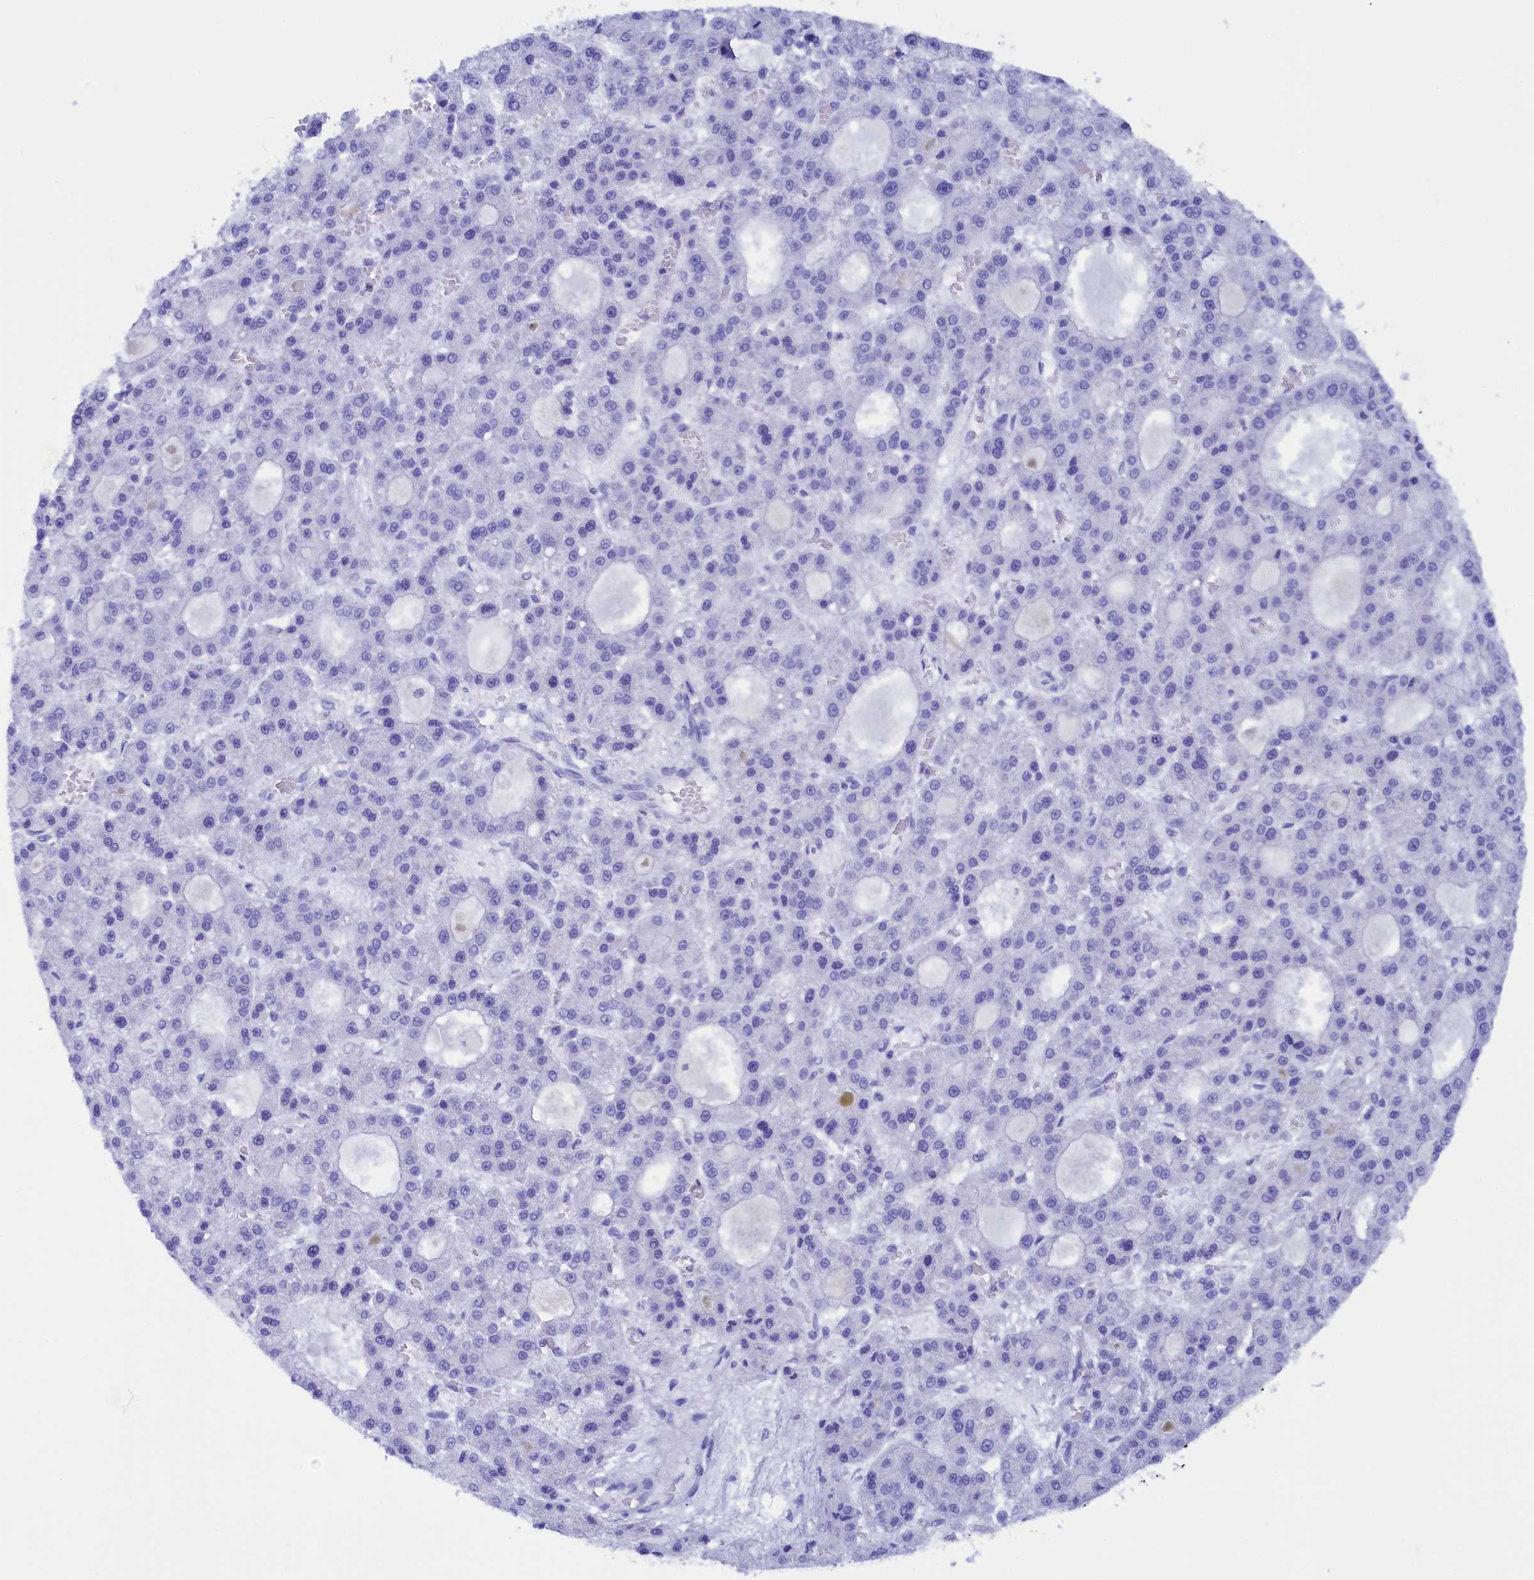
{"staining": {"intensity": "negative", "quantity": "none", "location": "none"}, "tissue": "liver cancer", "cell_type": "Tumor cells", "image_type": "cancer", "snomed": [{"axis": "morphology", "description": "Carcinoma, Hepatocellular, NOS"}, {"axis": "topography", "description": "Liver"}], "caption": "A histopathology image of human hepatocellular carcinoma (liver) is negative for staining in tumor cells.", "gene": "FLYWCH2", "patient": {"sex": "male", "age": 70}}